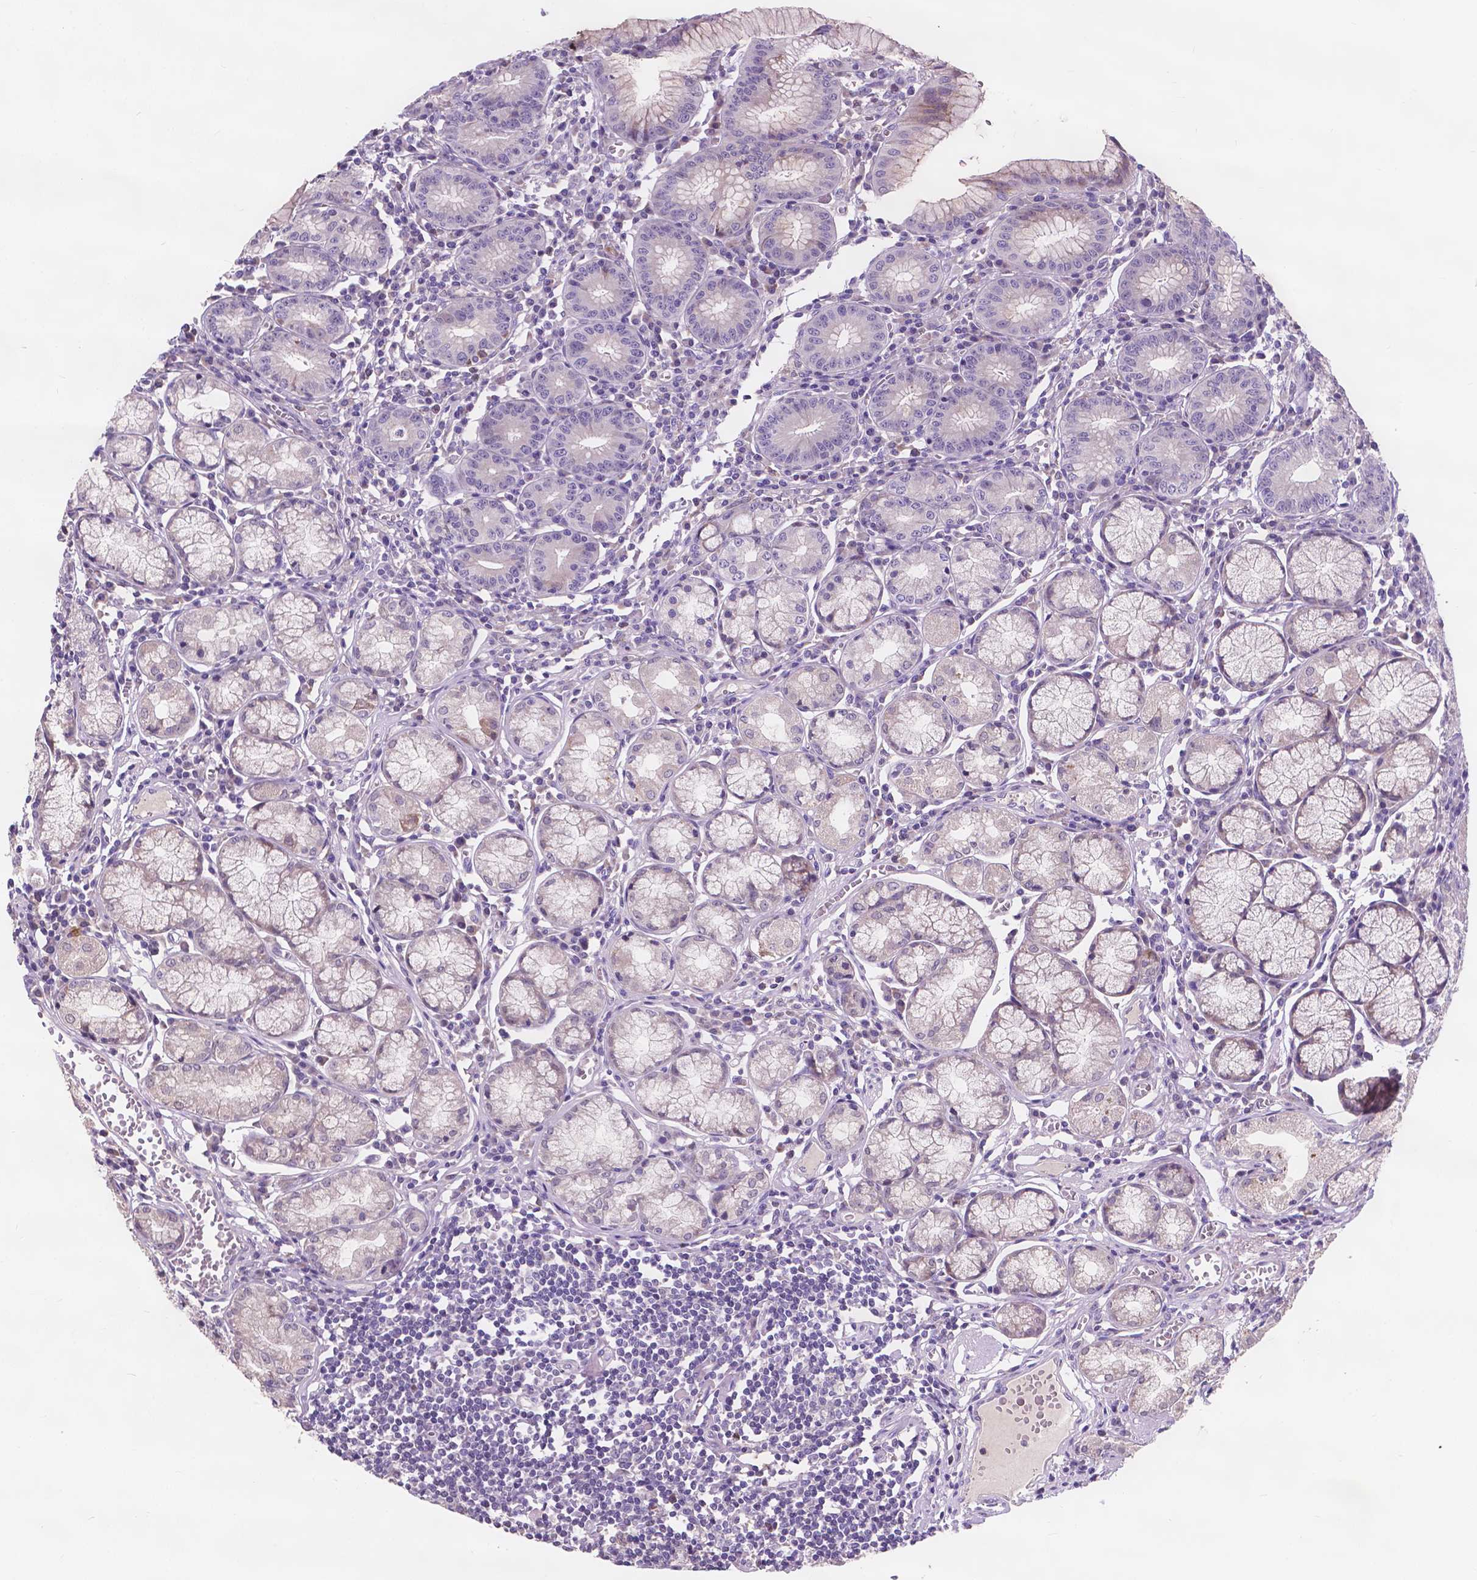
{"staining": {"intensity": "moderate", "quantity": "<25%", "location": "cytoplasmic/membranous"}, "tissue": "stomach", "cell_type": "Glandular cells", "image_type": "normal", "snomed": [{"axis": "morphology", "description": "Normal tissue, NOS"}, {"axis": "topography", "description": "Stomach"}], "caption": "The histopathology image exhibits staining of benign stomach, revealing moderate cytoplasmic/membranous protein staining (brown color) within glandular cells.", "gene": "IREB2", "patient": {"sex": "male", "age": 55}}